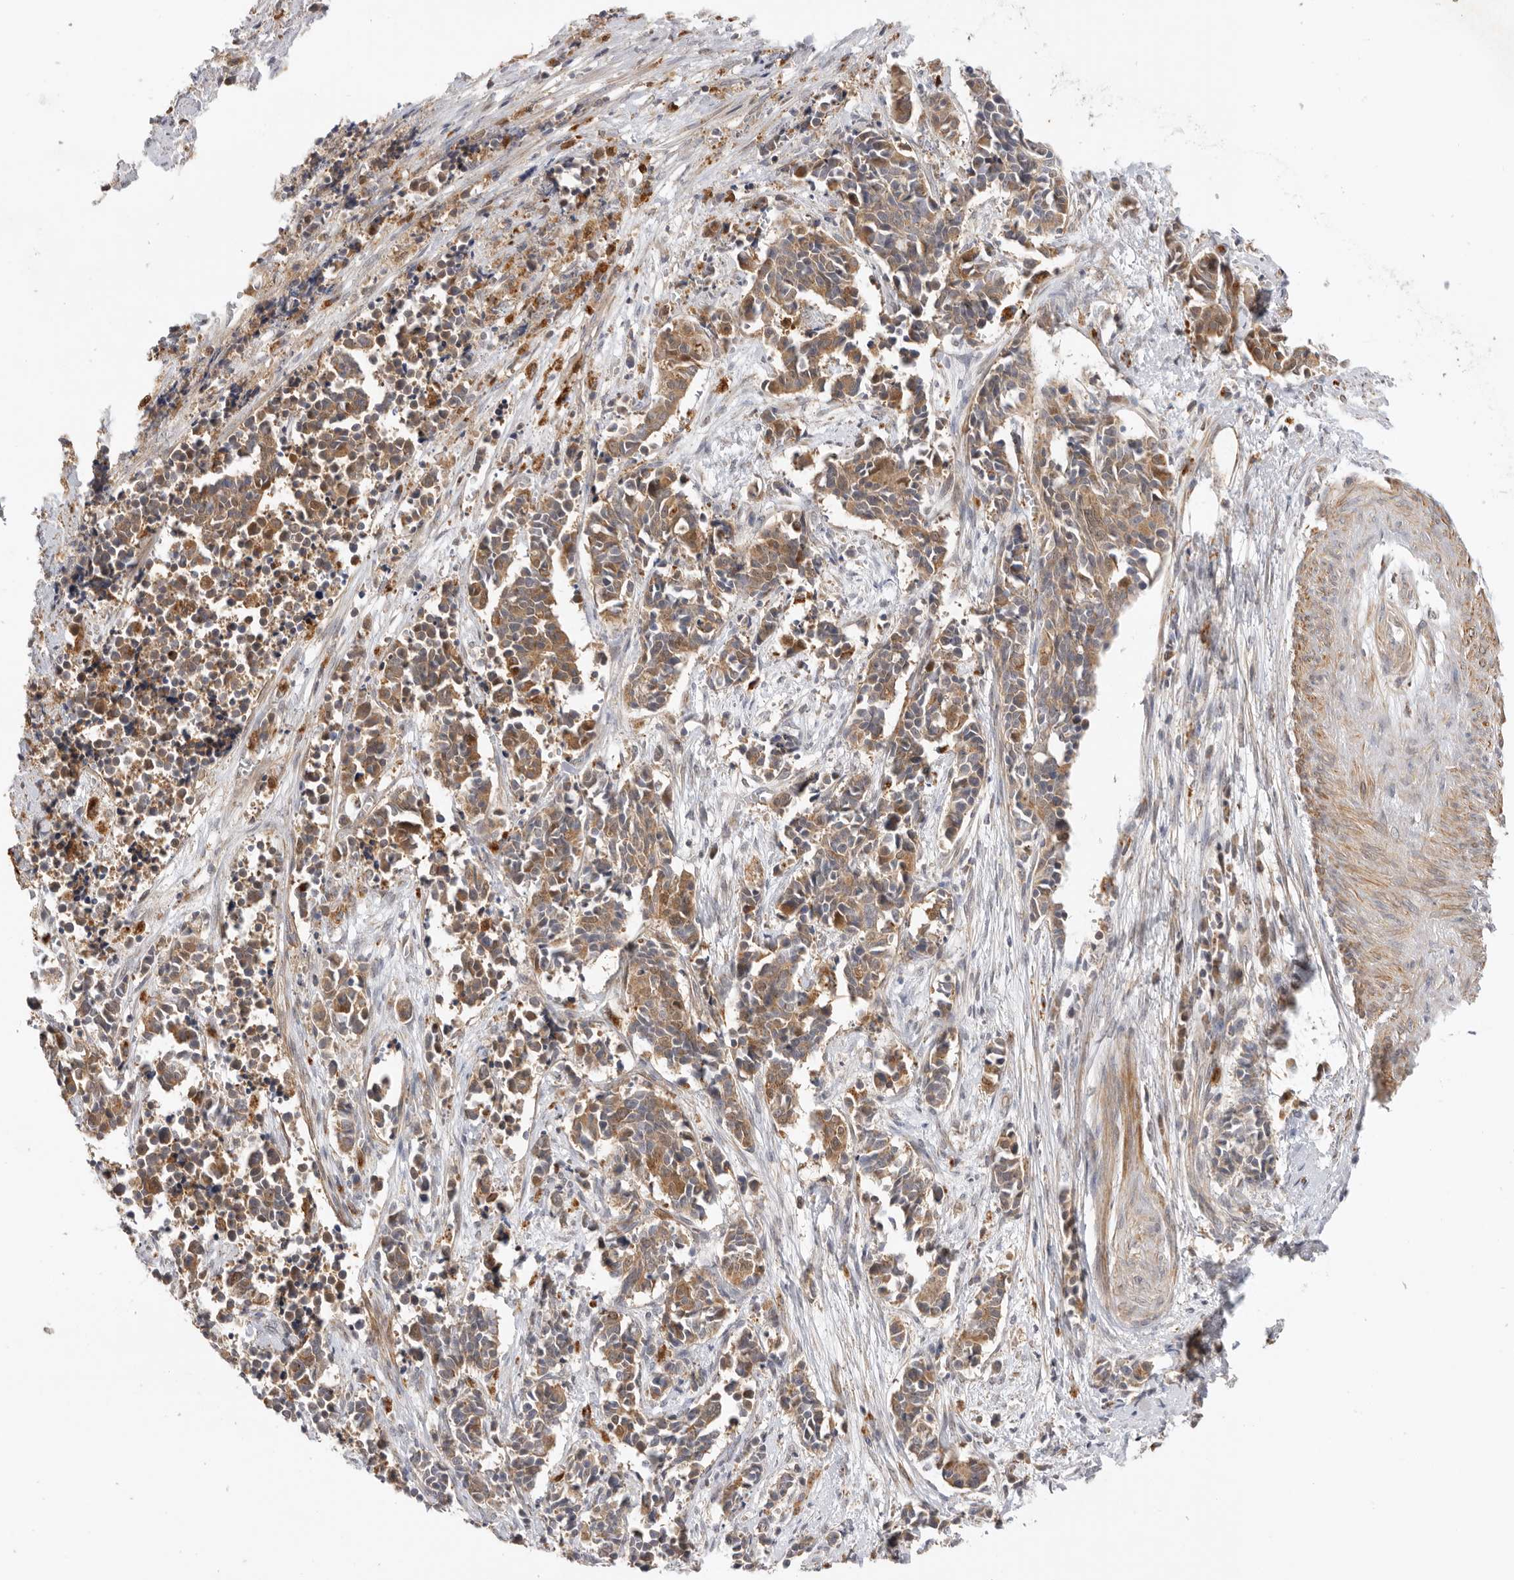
{"staining": {"intensity": "moderate", "quantity": ">75%", "location": "cytoplasmic/membranous"}, "tissue": "cervical cancer", "cell_type": "Tumor cells", "image_type": "cancer", "snomed": [{"axis": "morphology", "description": "Normal tissue, NOS"}, {"axis": "morphology", "description": "Squamous cell carcinoma, NOS"}, {"axis": "topography", "description": "Cervix"}], "caption": "Tumor cells display medium levels of moderate cytoplasmic/membranous staining in approximately >75% of cells in cervical squamous cell carcinoma.", "gene": "GNE", "patient": {"sex": "female", "age": 35}}